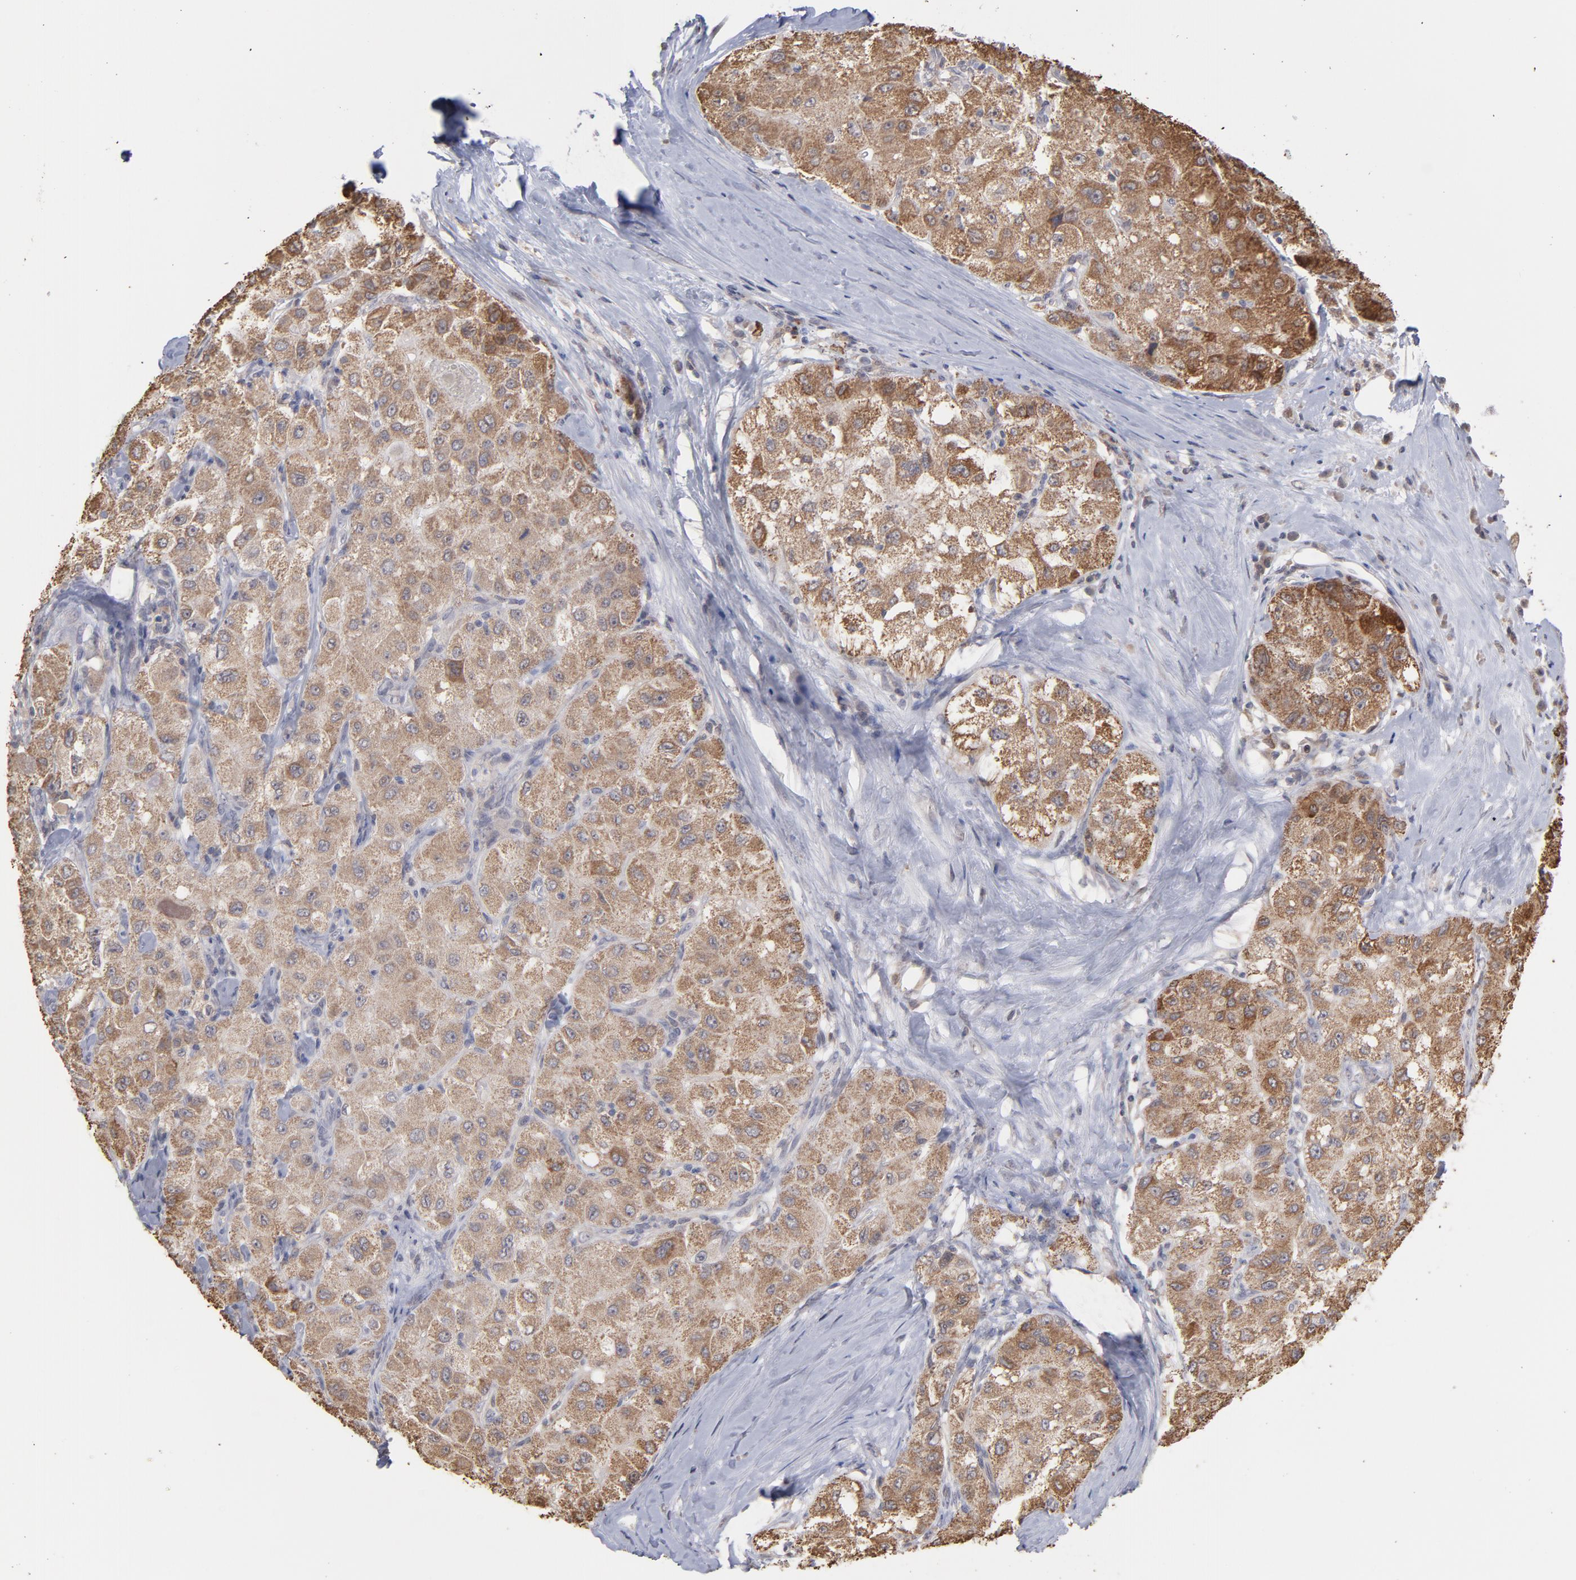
{"staining": {"intensity": "moderate", "quantity": ">75%", "location": "cytoplasmic/membranous"}, "tissue": "liver cancer", "cell_type": "Tumor cells", "image_type": "cancer", "snomed": [{"axis": "morphology", "description": "Carcinoma, Hepatocellular, NOS"}, {"axis": "topography", "description": "Liver"}], "caption": "Tumor cells reveal medium levels of moderate cytoplasmic/membranous positivity in approximately >75% of cells in liver hepatocellular carcinoma. The staining was performed using DAB (3,3'-diaminobenzidine) to visualize the protein expression in brown, while the nuclei were stained in blue with hematoxylin (Magnification: 20x).", "gene": "OAS1", "patient": {"sex": "male", "age": 80}}